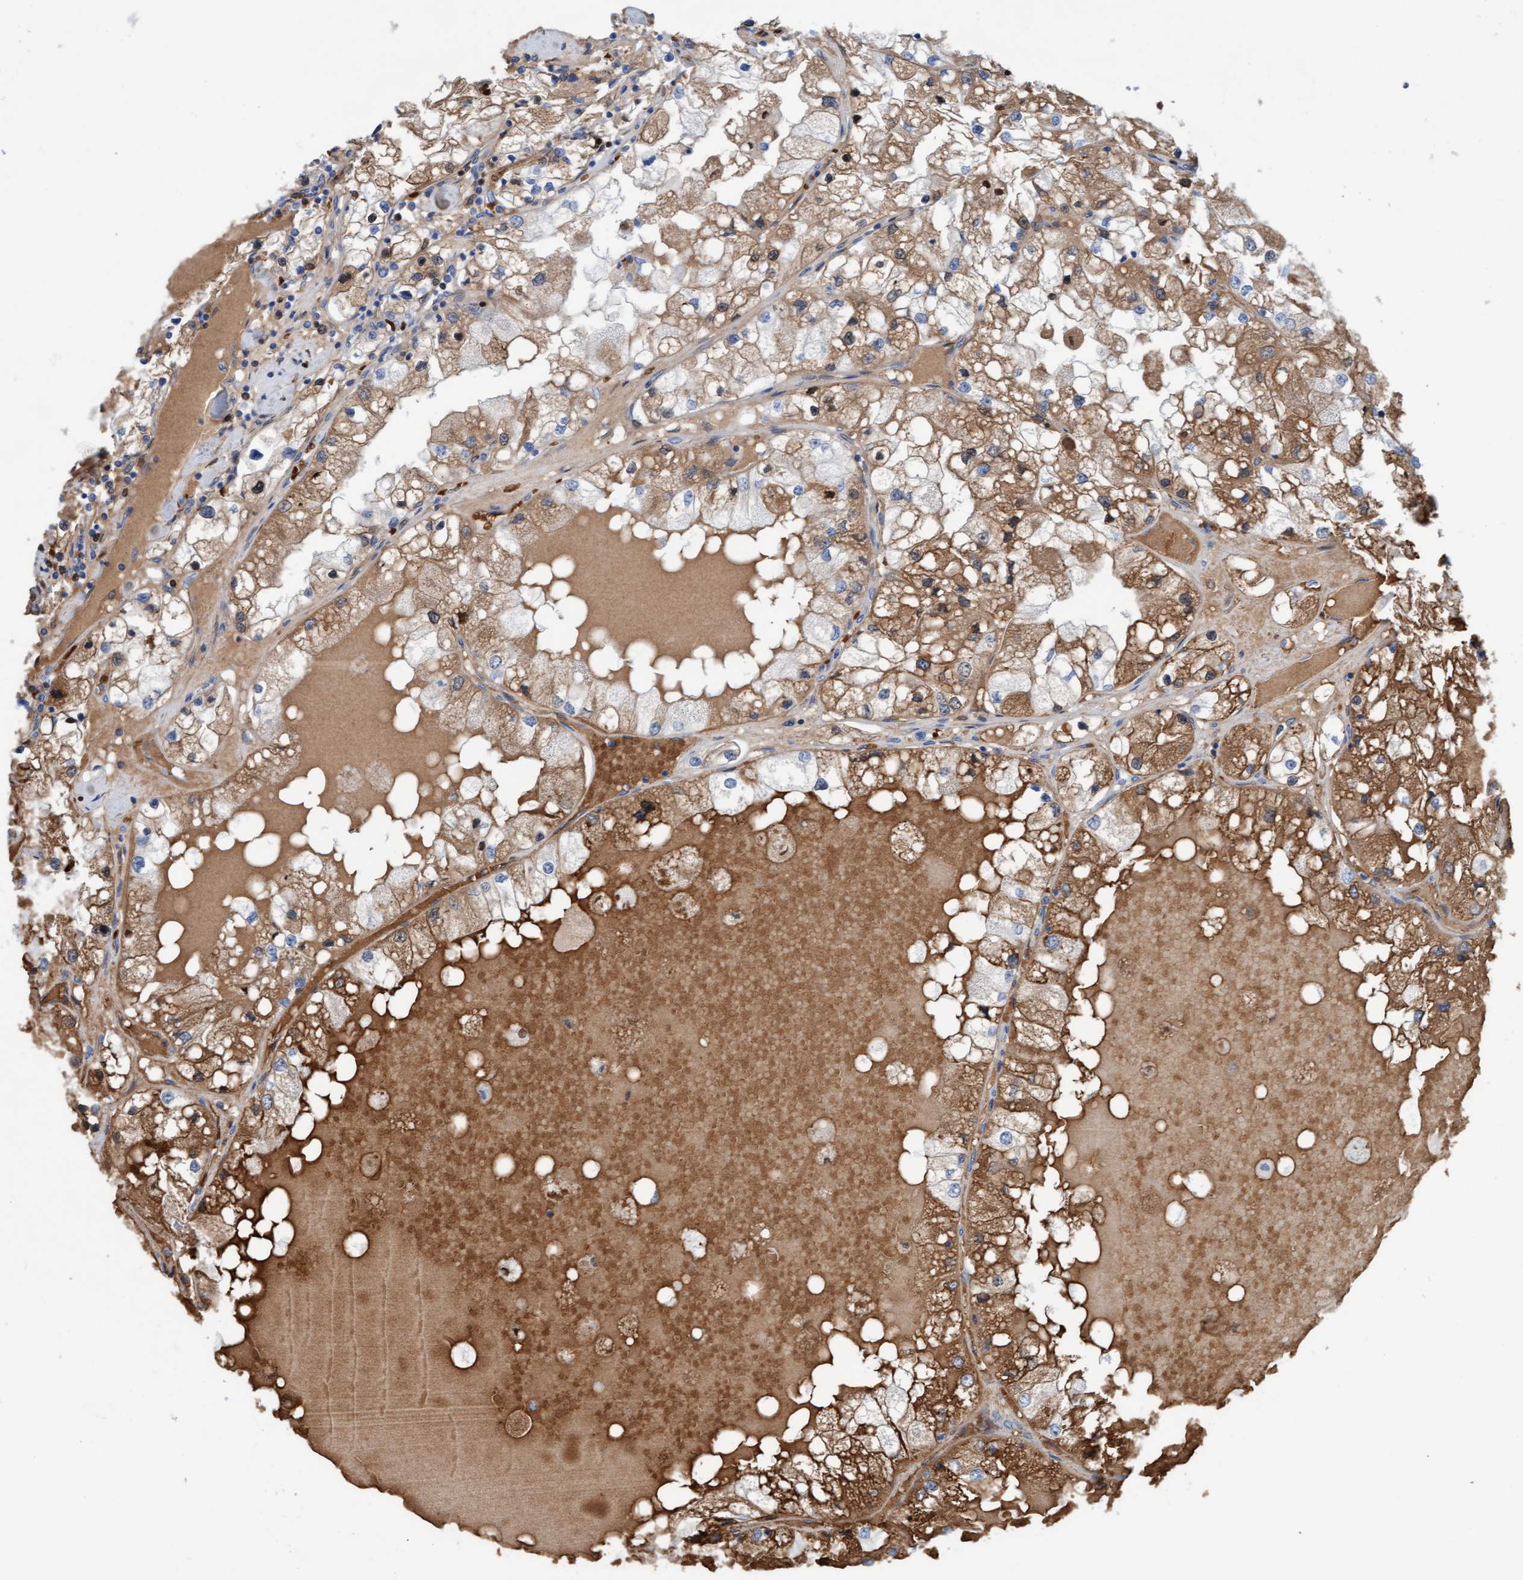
{"staining": {"intensity": "moderate", "quantity": ">75%", "location": "cytoplasmic/membranous"}, "tissue": "renal cancer", "cell_type": "Tumor cells", "image_type": "cancer", "snomed": [{"axis": "morphology", "description": "Adenocarcinoma, NOS"}, {"axis": "topography", "description": "Kidney"}], "caption": "A photomicrograph showing moderate cytoplasmic/membranous positivity in about >75% of tumor cells in renal cancer, as visualized by brown immunohistochemical staining.", "gene": "P2RX5", "patient": {"sex": "male", "age": 68}}